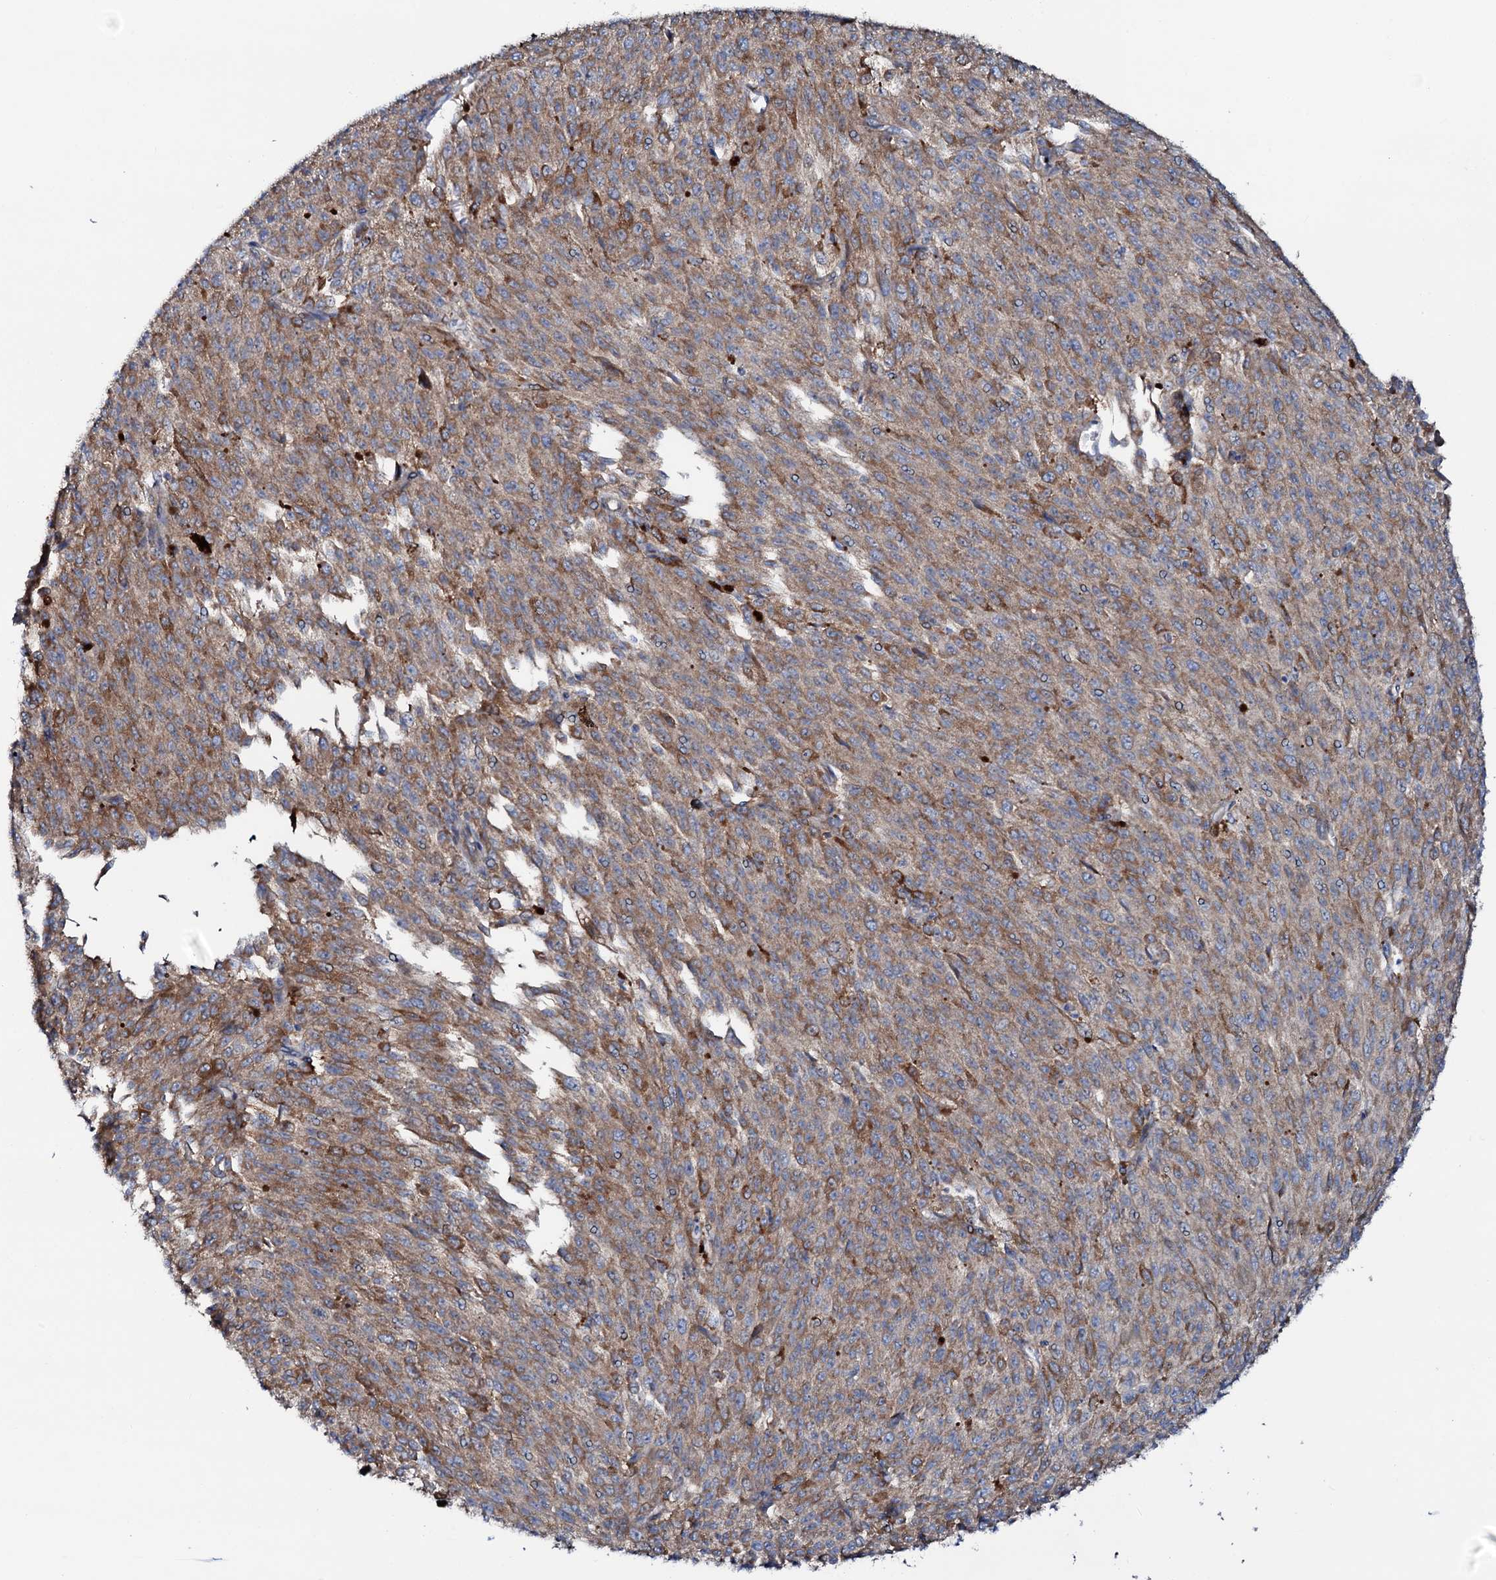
{"staining": {"intensity": "moderate", "quantity": ">75%", "location": "cytoplasmic/membranous"}, "tissue": "melanoma", "cell_type": "Tumor cells", "image_type": "cancer", "snomed": [{"axis": "morphology", "description": "Malignant melanoma, NOS"}, {"axis": "topography", "description": "Skin"}], "caption": "High-power microscopy captured an immunohistochemistry histopathology image of melanoma, revealing moderate cytoplasmic/membranous positivity in approximately >75% of tumor cells.", "gene": "STARD13", "patient": {"sex": "female", "age": 52}}